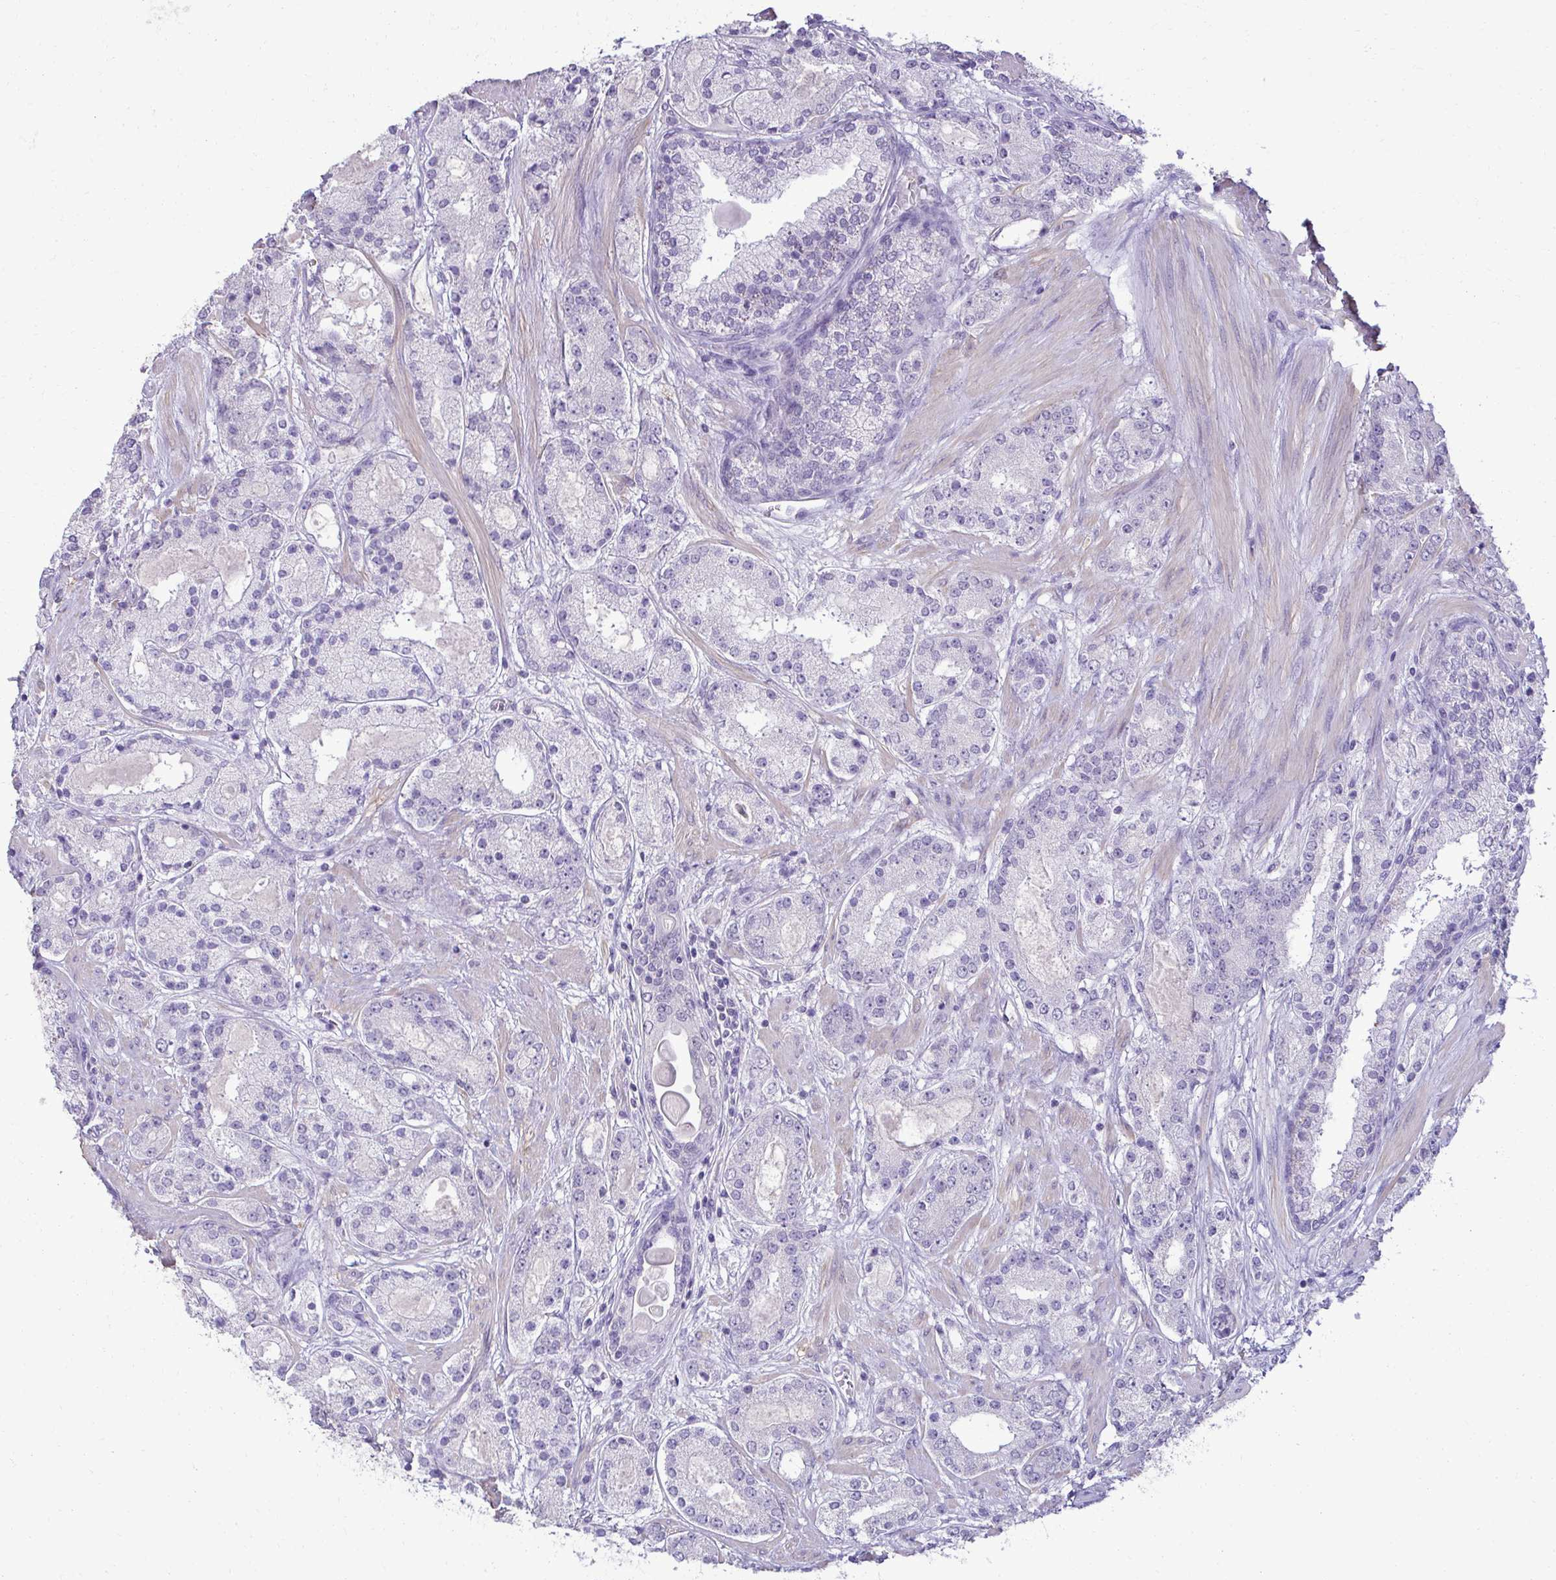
{"staining": {"intensity": "negative", "quantity": "none", "location": "none"}, "tissue": "prostate cancer", "cell_type": "Tumor cells", "image_type": "cancer", "snomed": [{"axis": "morphology", "description": "Adenocarcinoma, High grade"}, {"axis": "topography", "description": "Prostate"}], "caption": "Immunohistochemistry (IHC) photomicrograph of prostate cancer stained for a protein (brown), which demonstrates no expression in tumor cells.", "gene": "SLC30A3", "patient": {"sex": "male", "age": 67}}